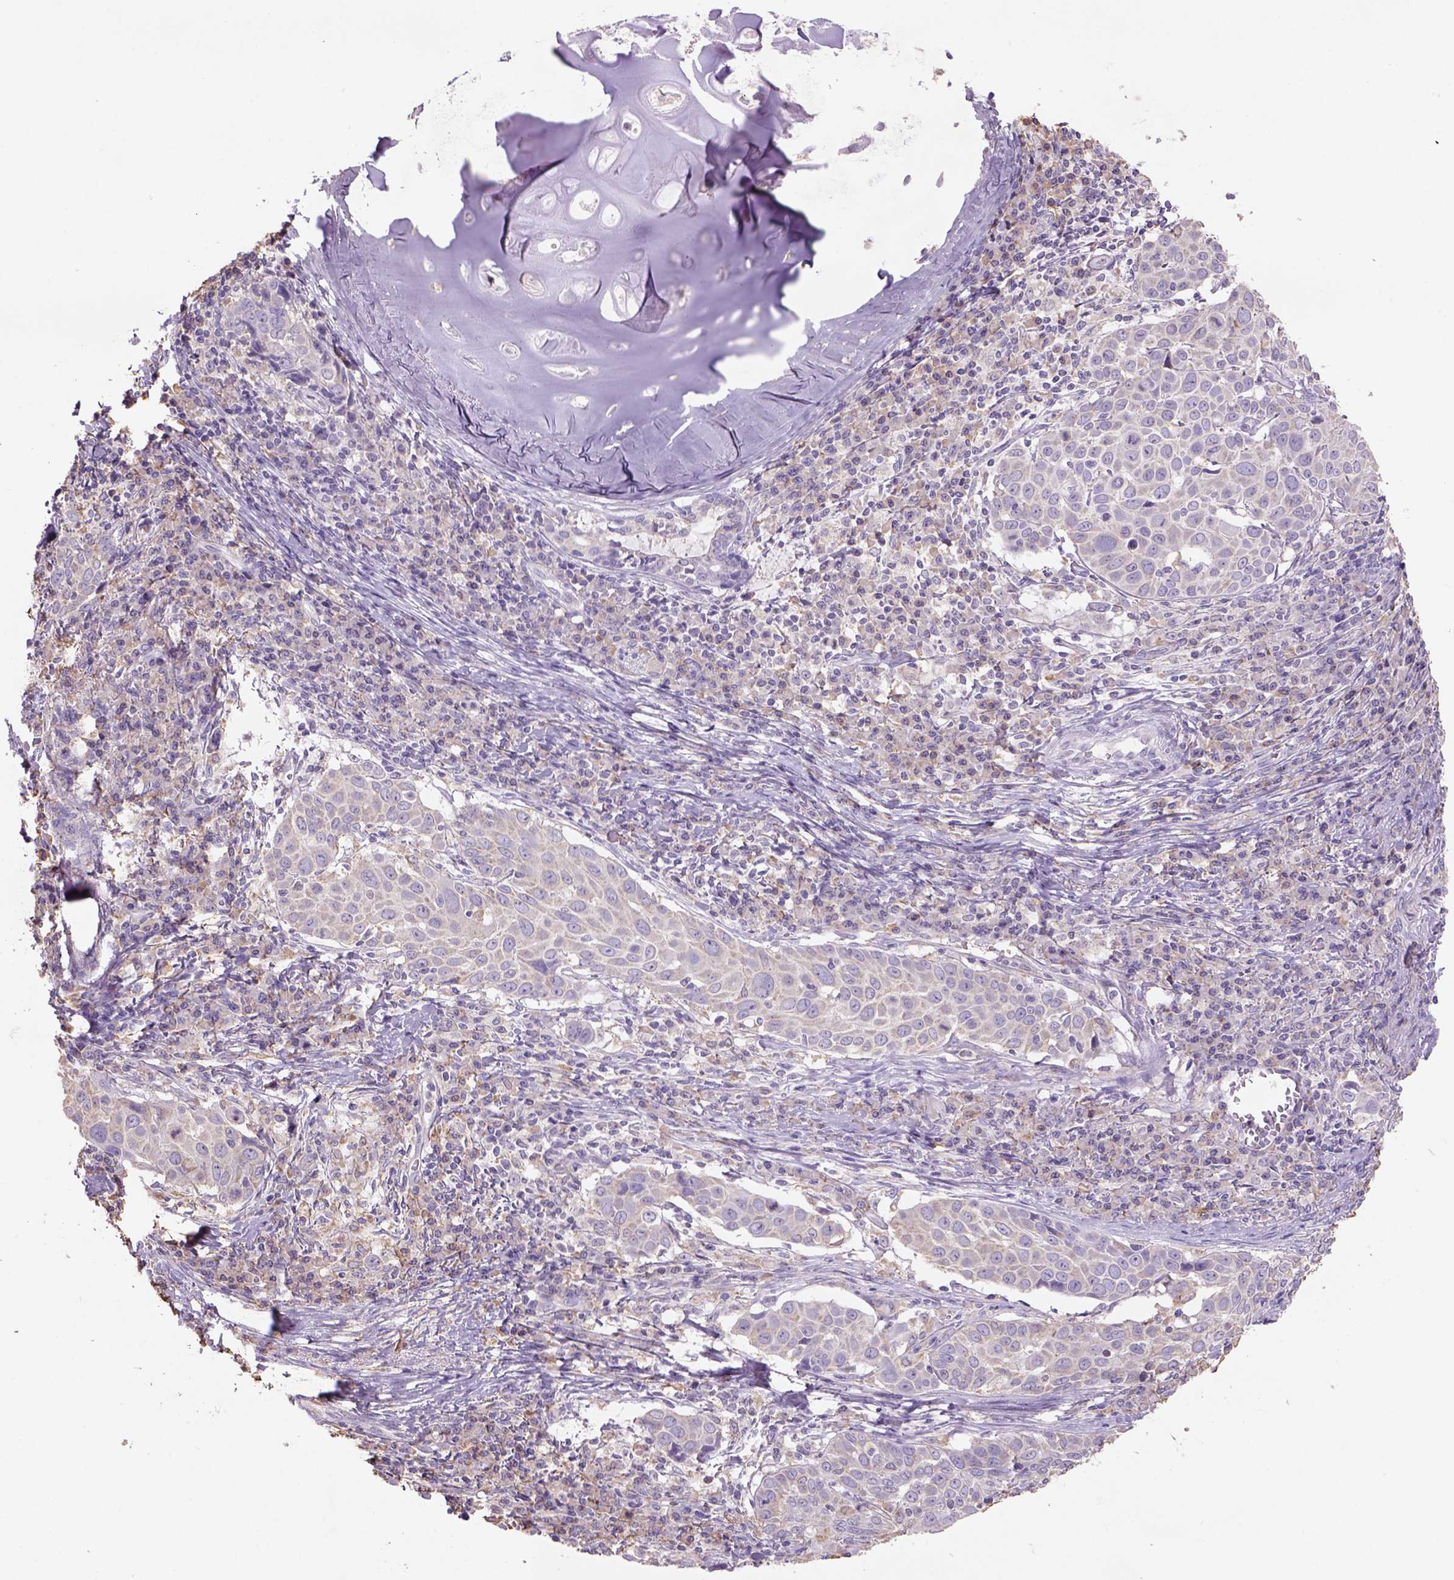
{"staining": {"intensity": "negative", "quantity": "none", "location": "none"}, "tissue": "lung cancer", "cell_type": "Tumor cells", "image_type": "cancer", "snomed": [{"axis": "morphology", "description": "Squamous cell carcinoma, NOS"}, {"axis": "topography", "description": "Lung"}], "caption": "Immunohistochemical staining of lung squamous cell carcinoma displays no significant expression in tumor cells.", "gene": "NAALAD2", "patient": {"sex": "male", "age": 57}}